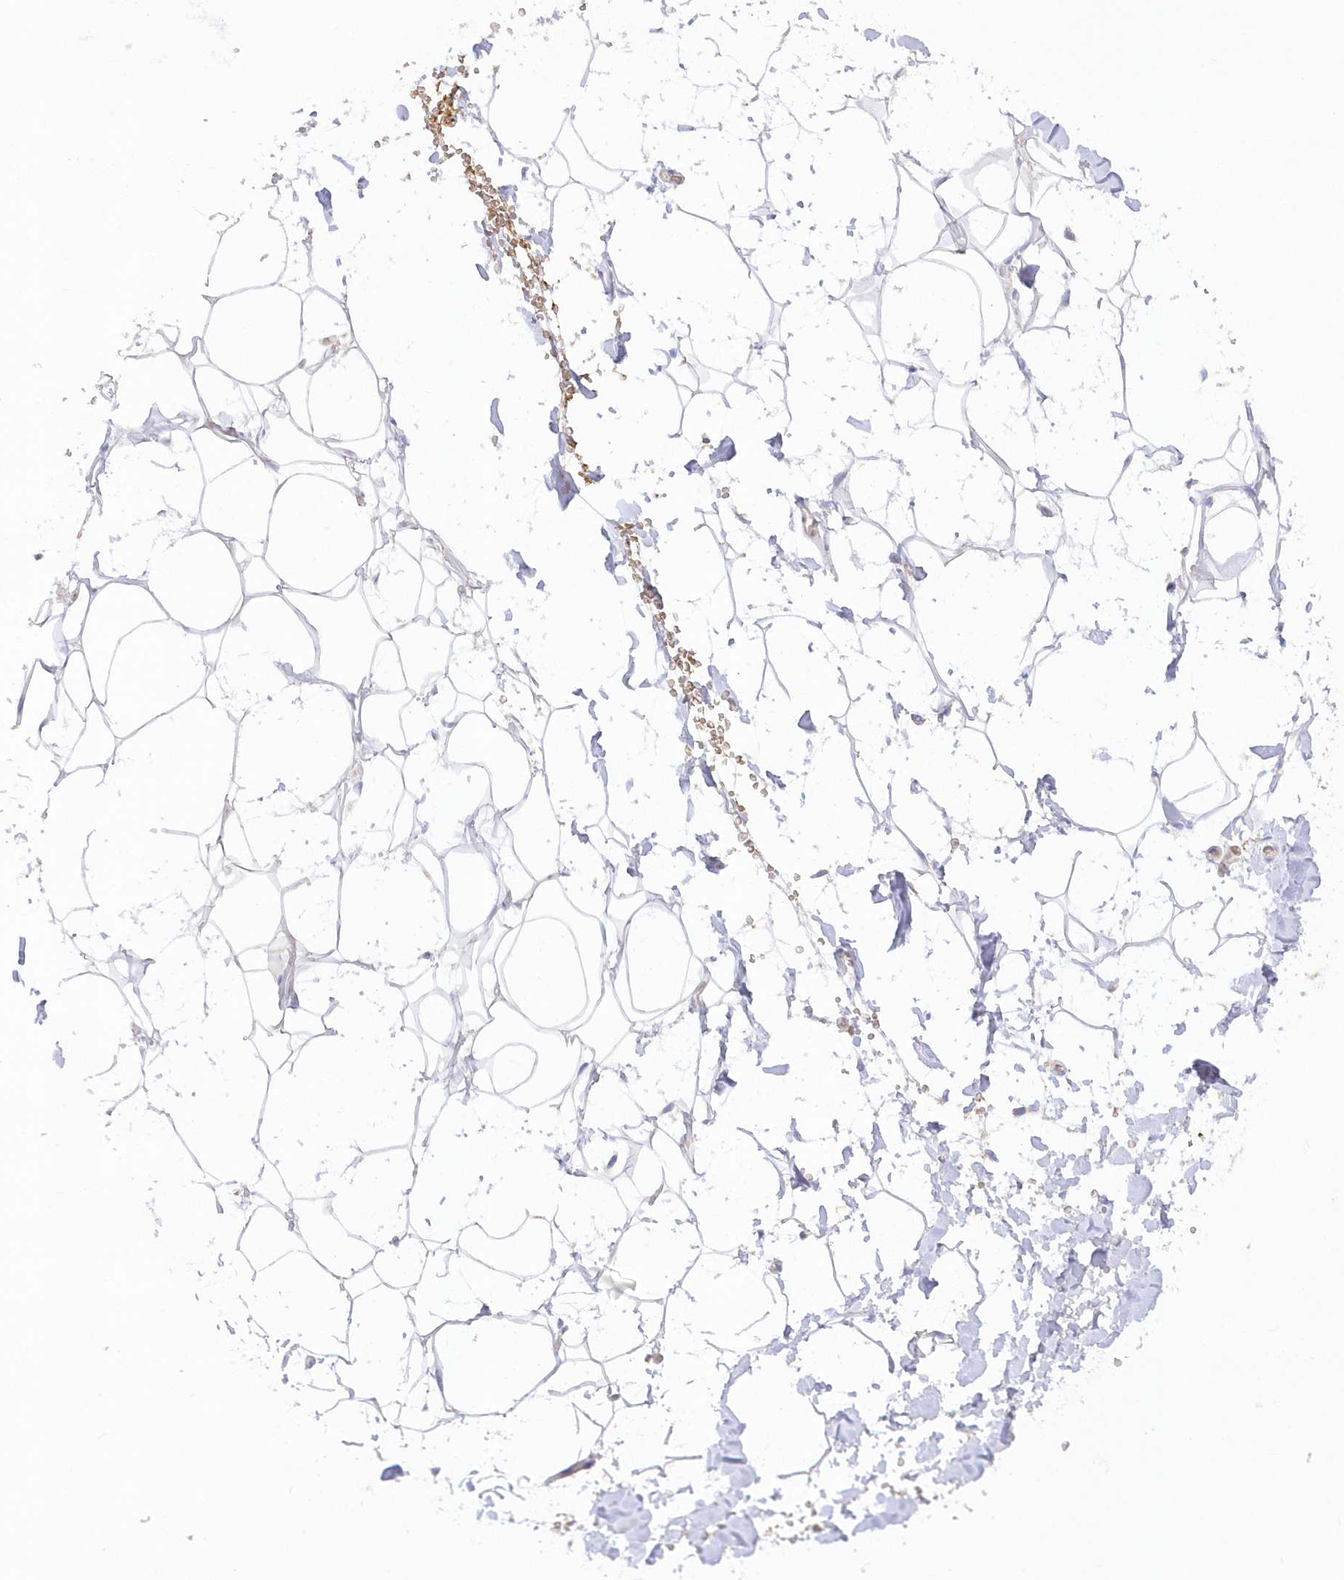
{"staining": {"intensity": "negative", "quantity": "none", "location": "none"}, "tissue": "adipose tissue", "cell_type": "Adipocytes", "image_type": "normal", "snomed": [{"axis": "morphology", "description": "Normal tissue, NOS"}, {"axis": "topography", "description": "Breast"}], "caption": "Human adipose tissue stained for a protein using immunohistochemistry (IHC) demonstrates no expression in adipocytes.", "gene": "TBC1D14", "patient": {"sex": "female", "age": 26}}